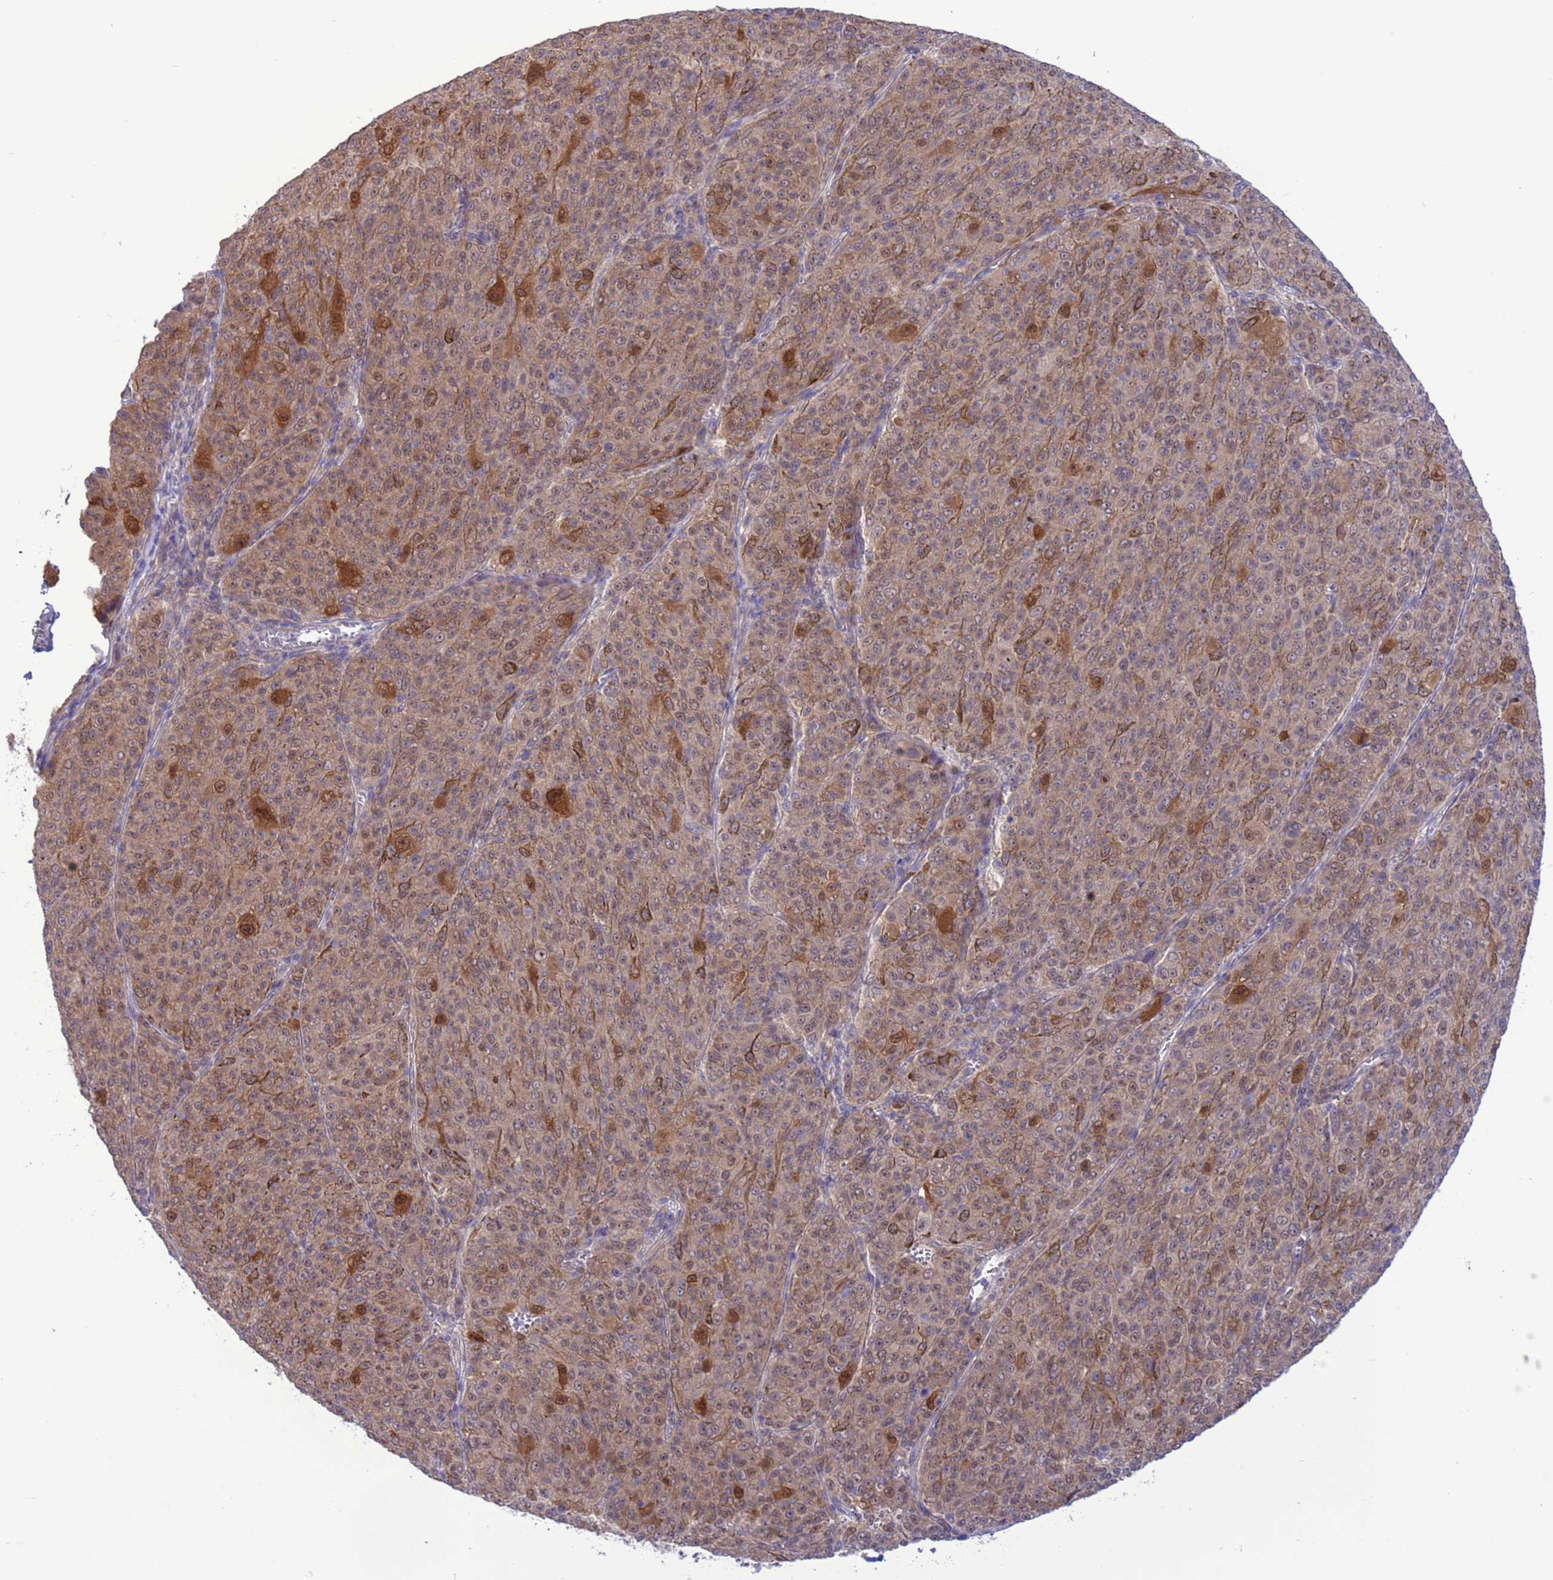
{"staining": {"intensity": "moderate", "quantity": ">75%", "location": "cytoplasmic/membranous,nuclear"}, "tissue": "melanoma", "cell_type": "Tumor cells", "image_type": "cancer", "snomed": [{"axis": "morphology", "description": "Malignant melanoma, NOS"}, {"axis": "topography", "description": "Skin"}], "caption": "Melanoma stained for a protein (brown) exhibits moderate cytoplasmic/membranous and nuclear positive staining in approximately >75% of tumor cells.", "gene": "ZNF461", "patient": {"sex": "female", "age": 52}}